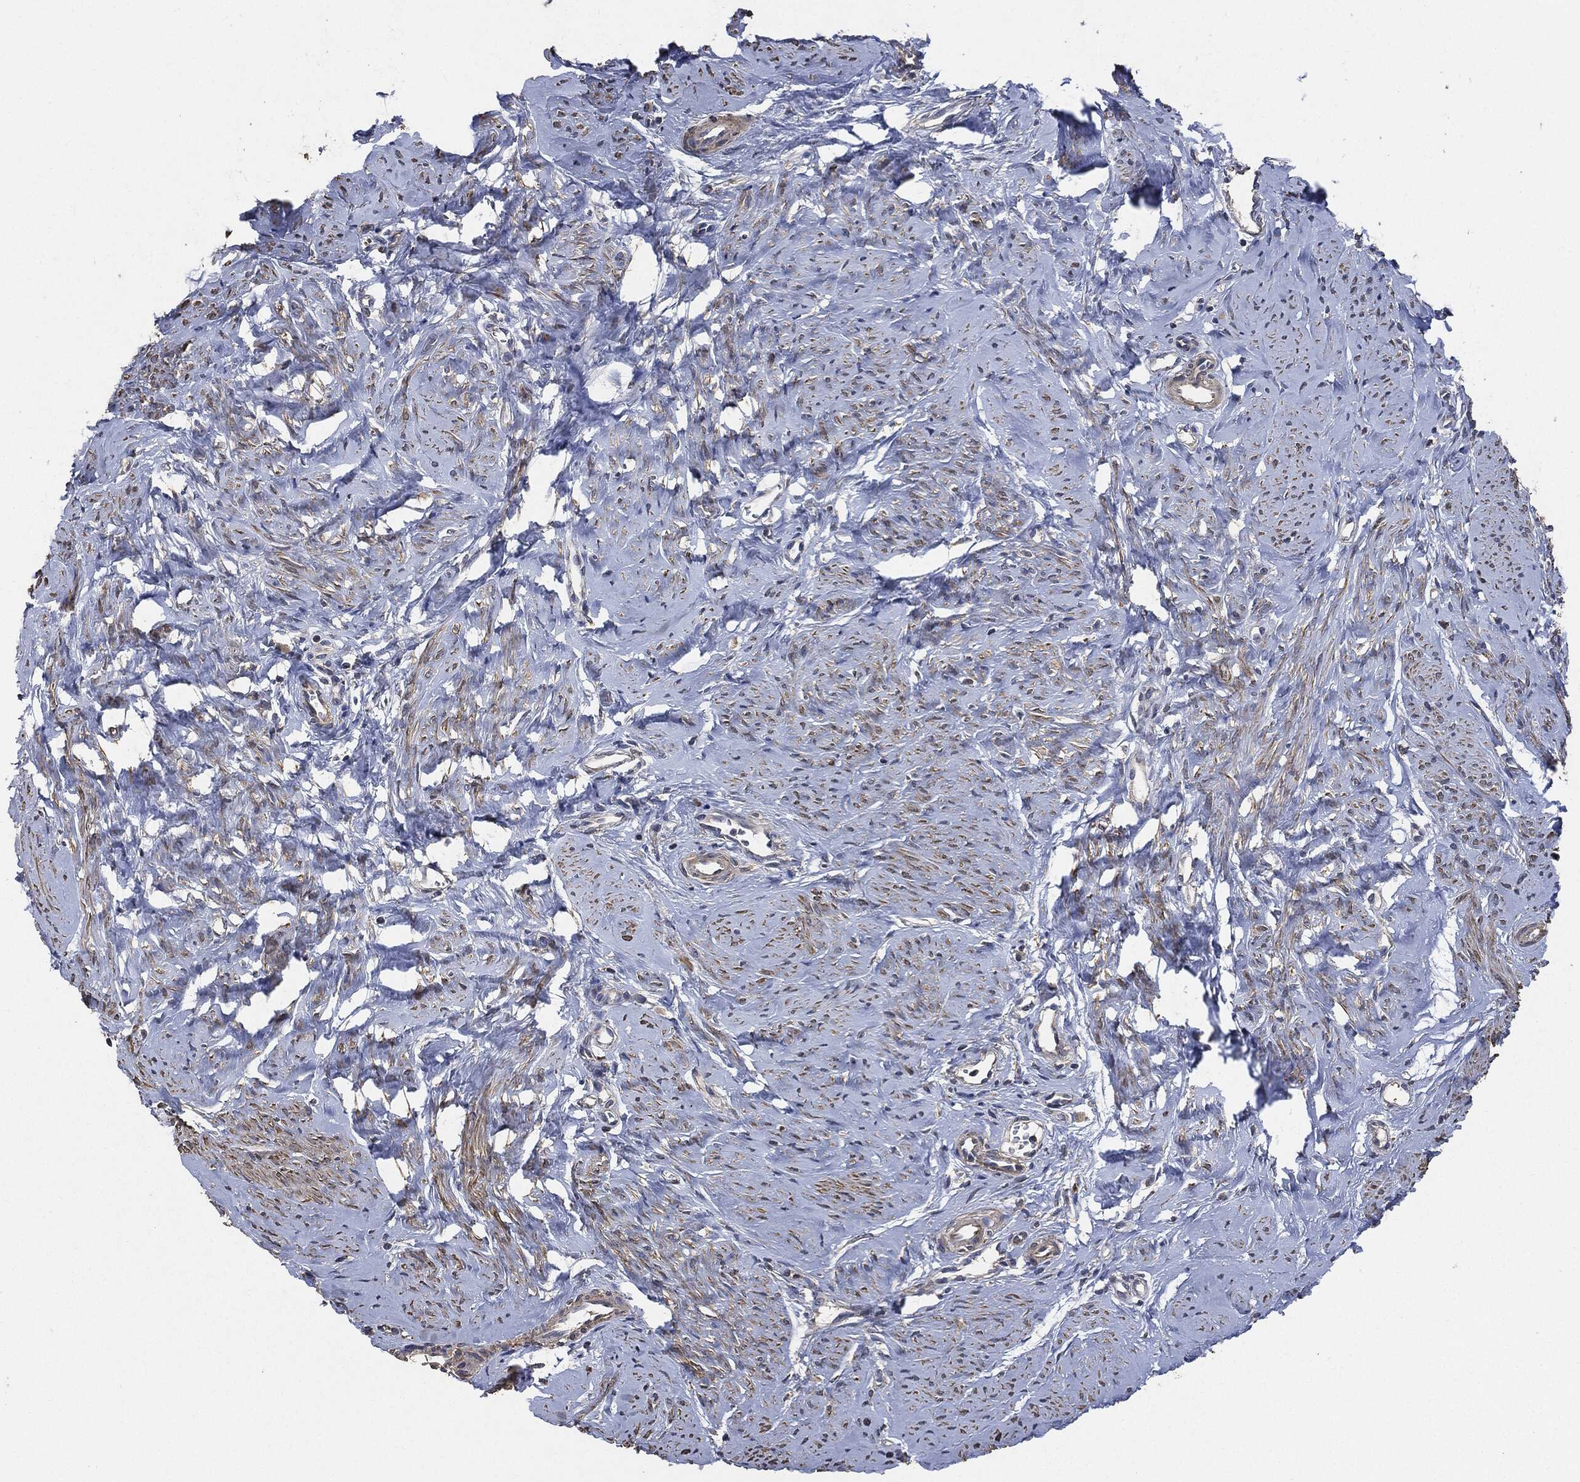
{"staining": {"intensity": "moderate", "quantity": "25%-75%", "location": "cytoplasmic/membranous"}, "tissue": "smooth muscle", "cell_type": "Smooth muscle cells", "image_type": "normal", "snomed": [{"axis": "morphology", "description": "Normal tissue, NOS"}, {"axis": "topography", "description": "Smooth muscle"}], "caption": "Protein staining of unremarkable smooth muscle demonstrates moderate cytoplasmic/membranous positivity in approximately 25%-75% of smooth muscle cells. (DAB (3,3'-diaminobenzidine) = brown stain, brightfield microscopy at high magnification).", "gene": "STK3", "patient": {"sex": "female", "age": 48}}